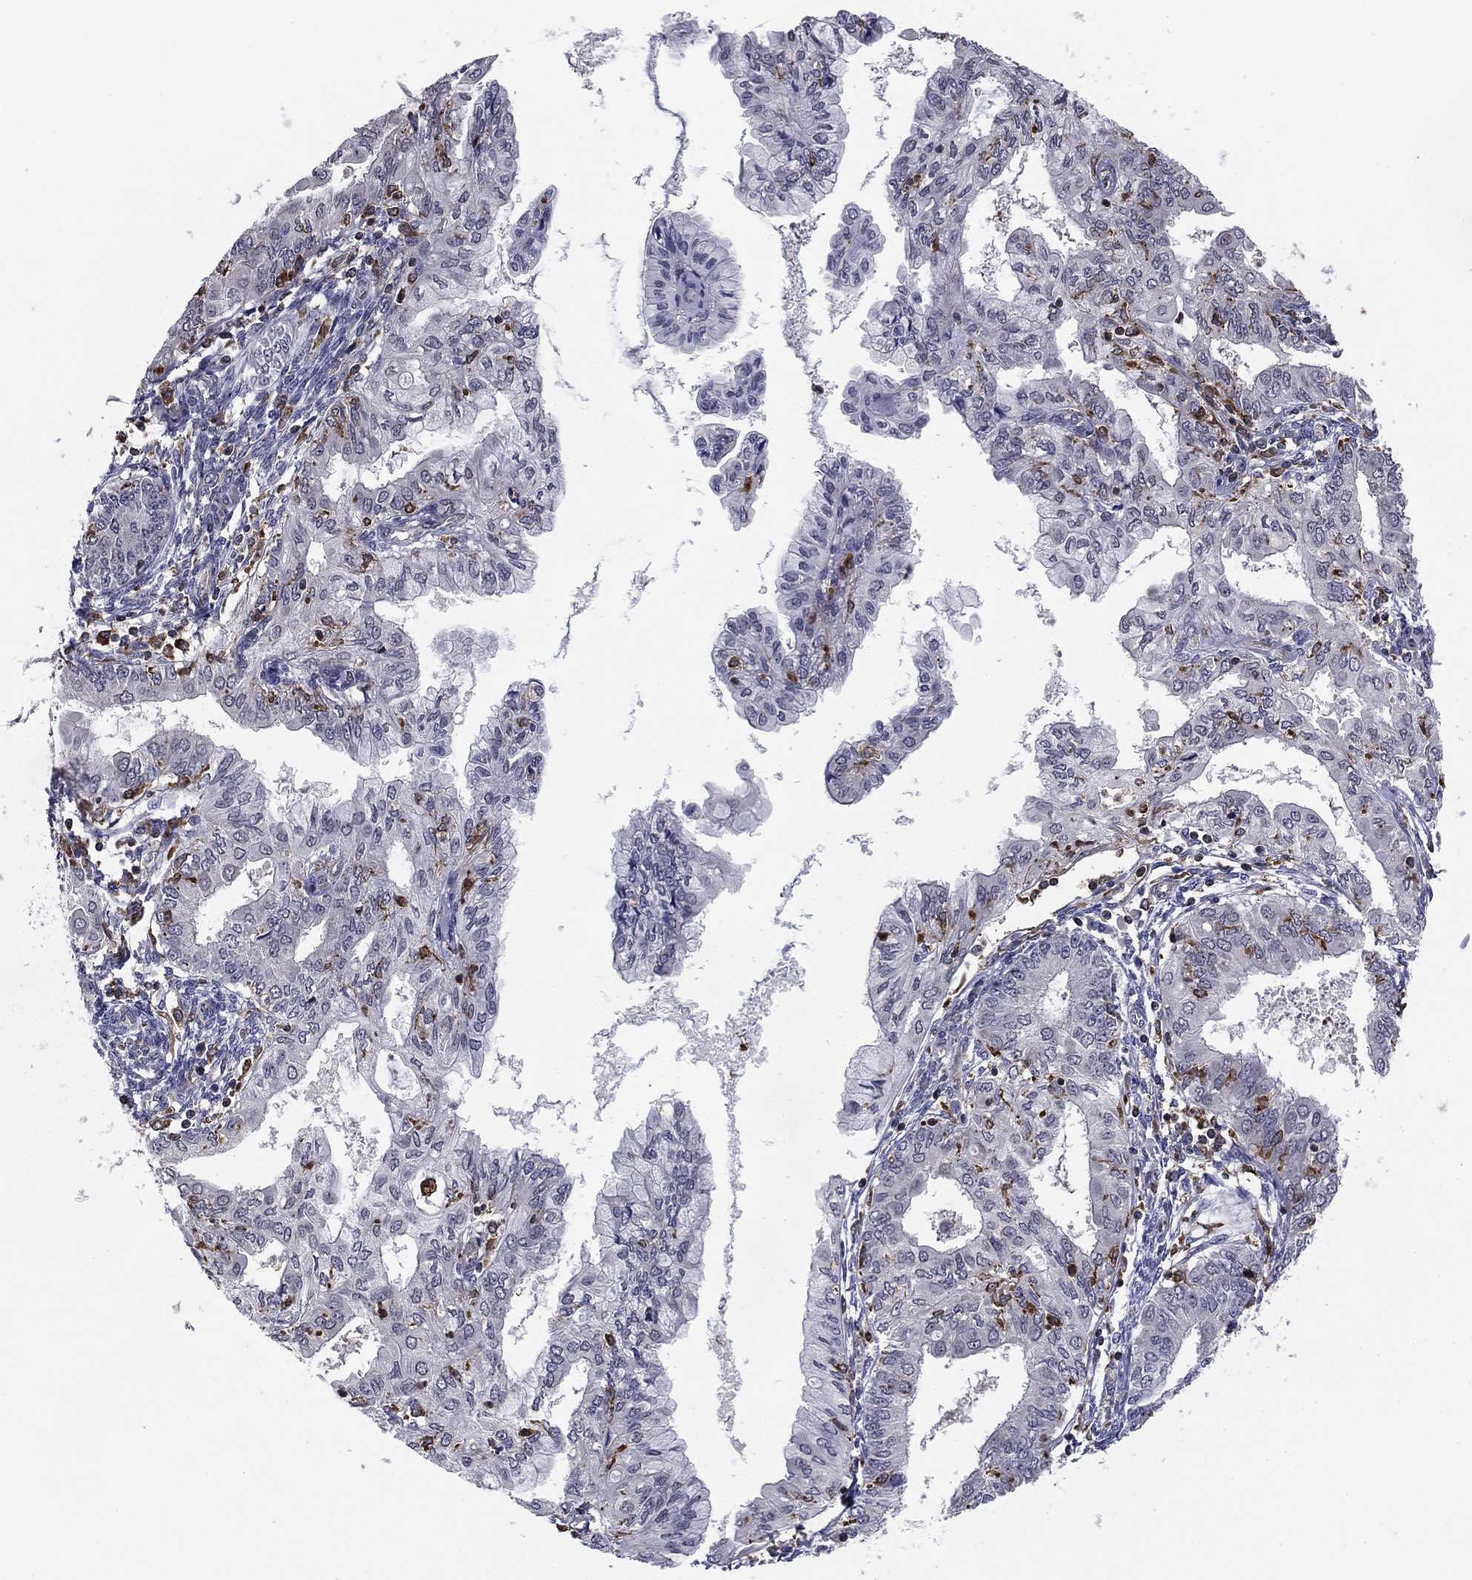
{"staining": {"intensity": "negative", "quantity": "none", "location": "none"}, "tissue": "endometrial cancer", "cell_type": "Tumor cells", "image_type": "cancer", "snomed": [{"axis": "morphology", "description": "Adenocarcinoma, NOS"}, {"axis": "topography", "description": "Endometrium"}], "caption": "The photomicrograph exhibits no significant positivity in tumor cells of endometrial cancer (adenocarcinoma).", "gene": "PLCB2", "patient": {"sex": "female", "age": 68}}